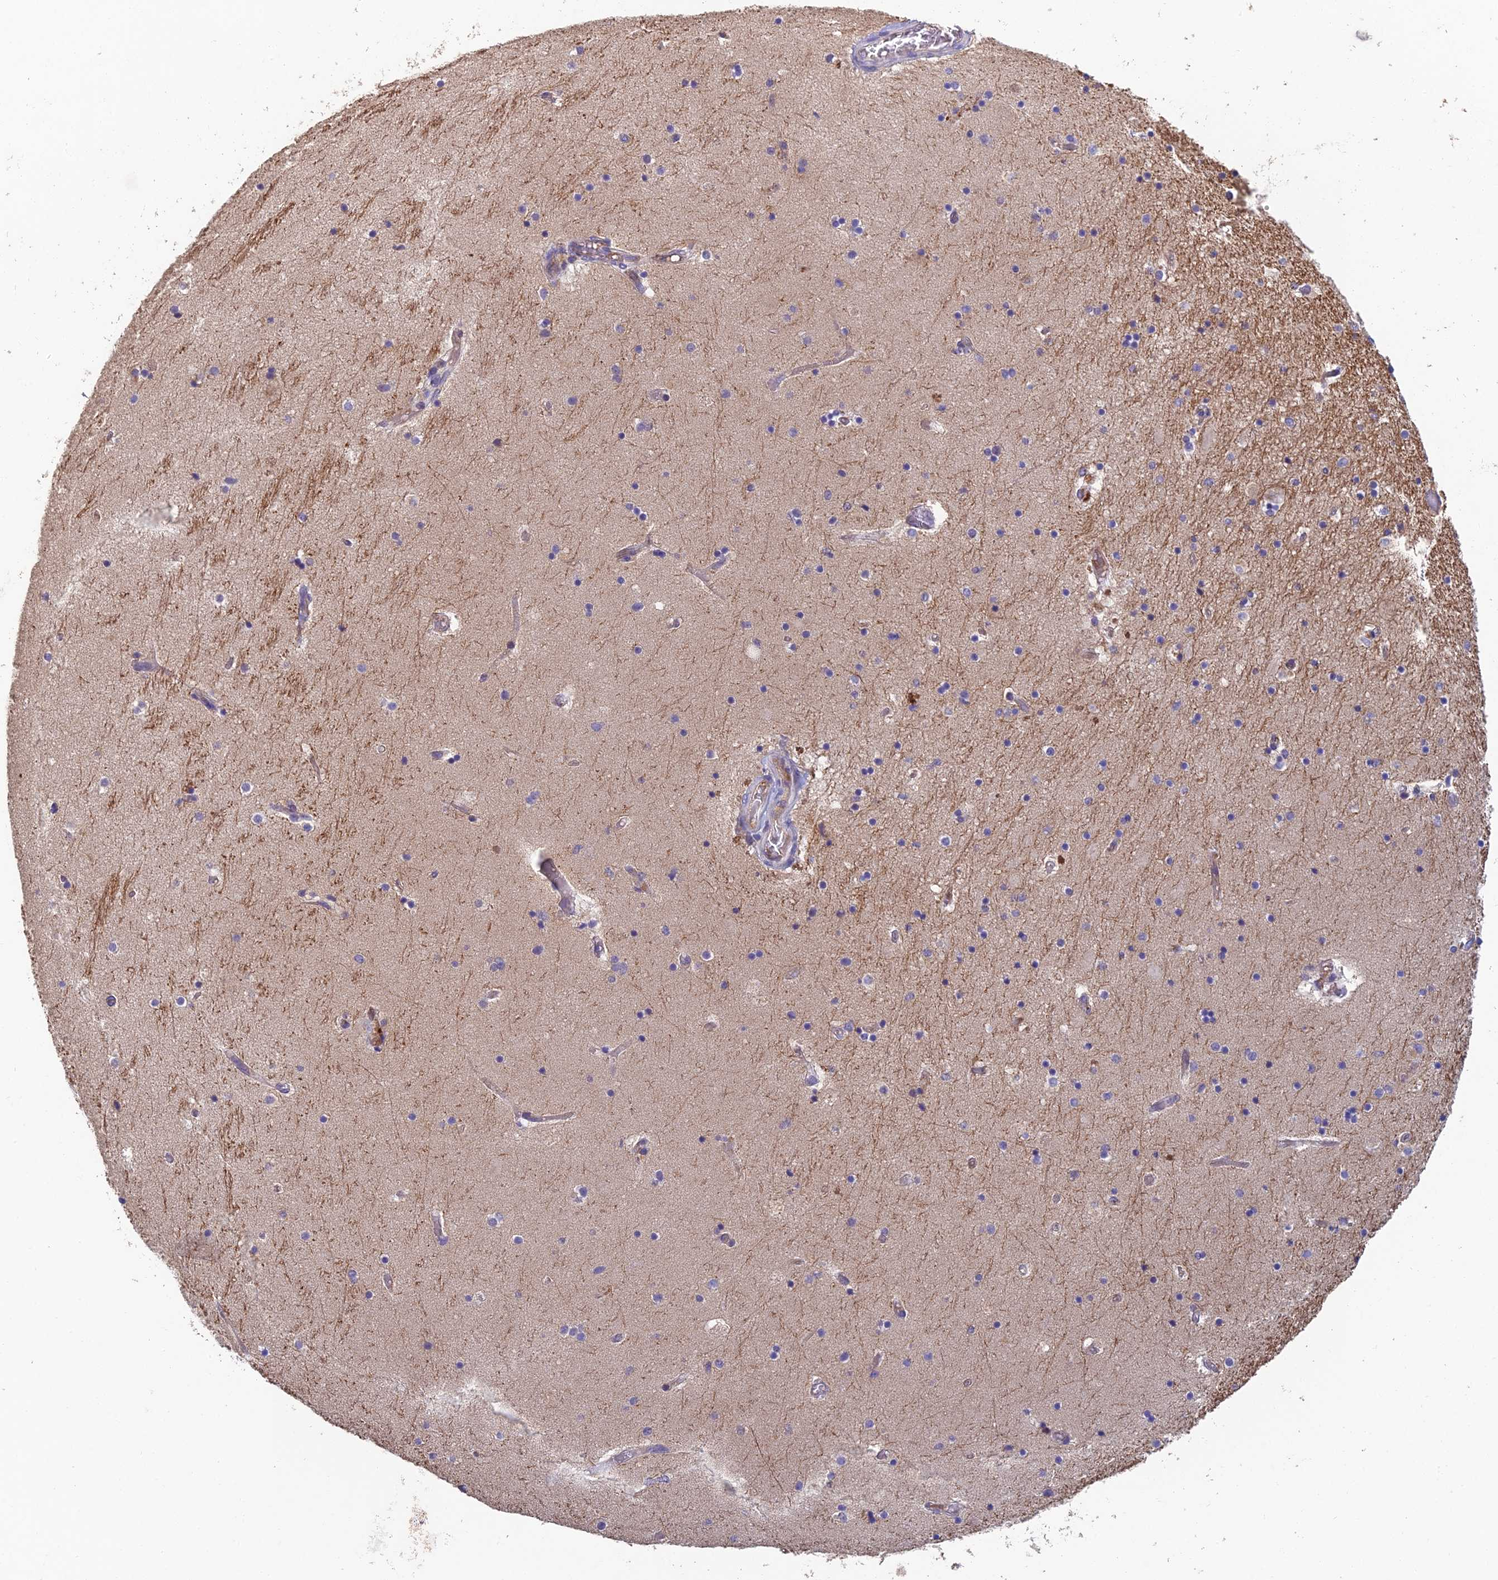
{"staining": {"intensity": "negative", "quantity": "none", "location": "none"}, "tissue": "hippocampus", "cell_type": "Glial cells", "image_type": "normal", "snomed": [{"axis": "morphology", "description": "Normal tissue, NOS"}, {"axis": "topography", "description": "Hippocampus"}], "caption": "Human hippocampus stained for a protein using IHC displays no positivity in glial cells.", "gene": "ADAMTS13", "patient": {"sex": "female", "age": 52}}